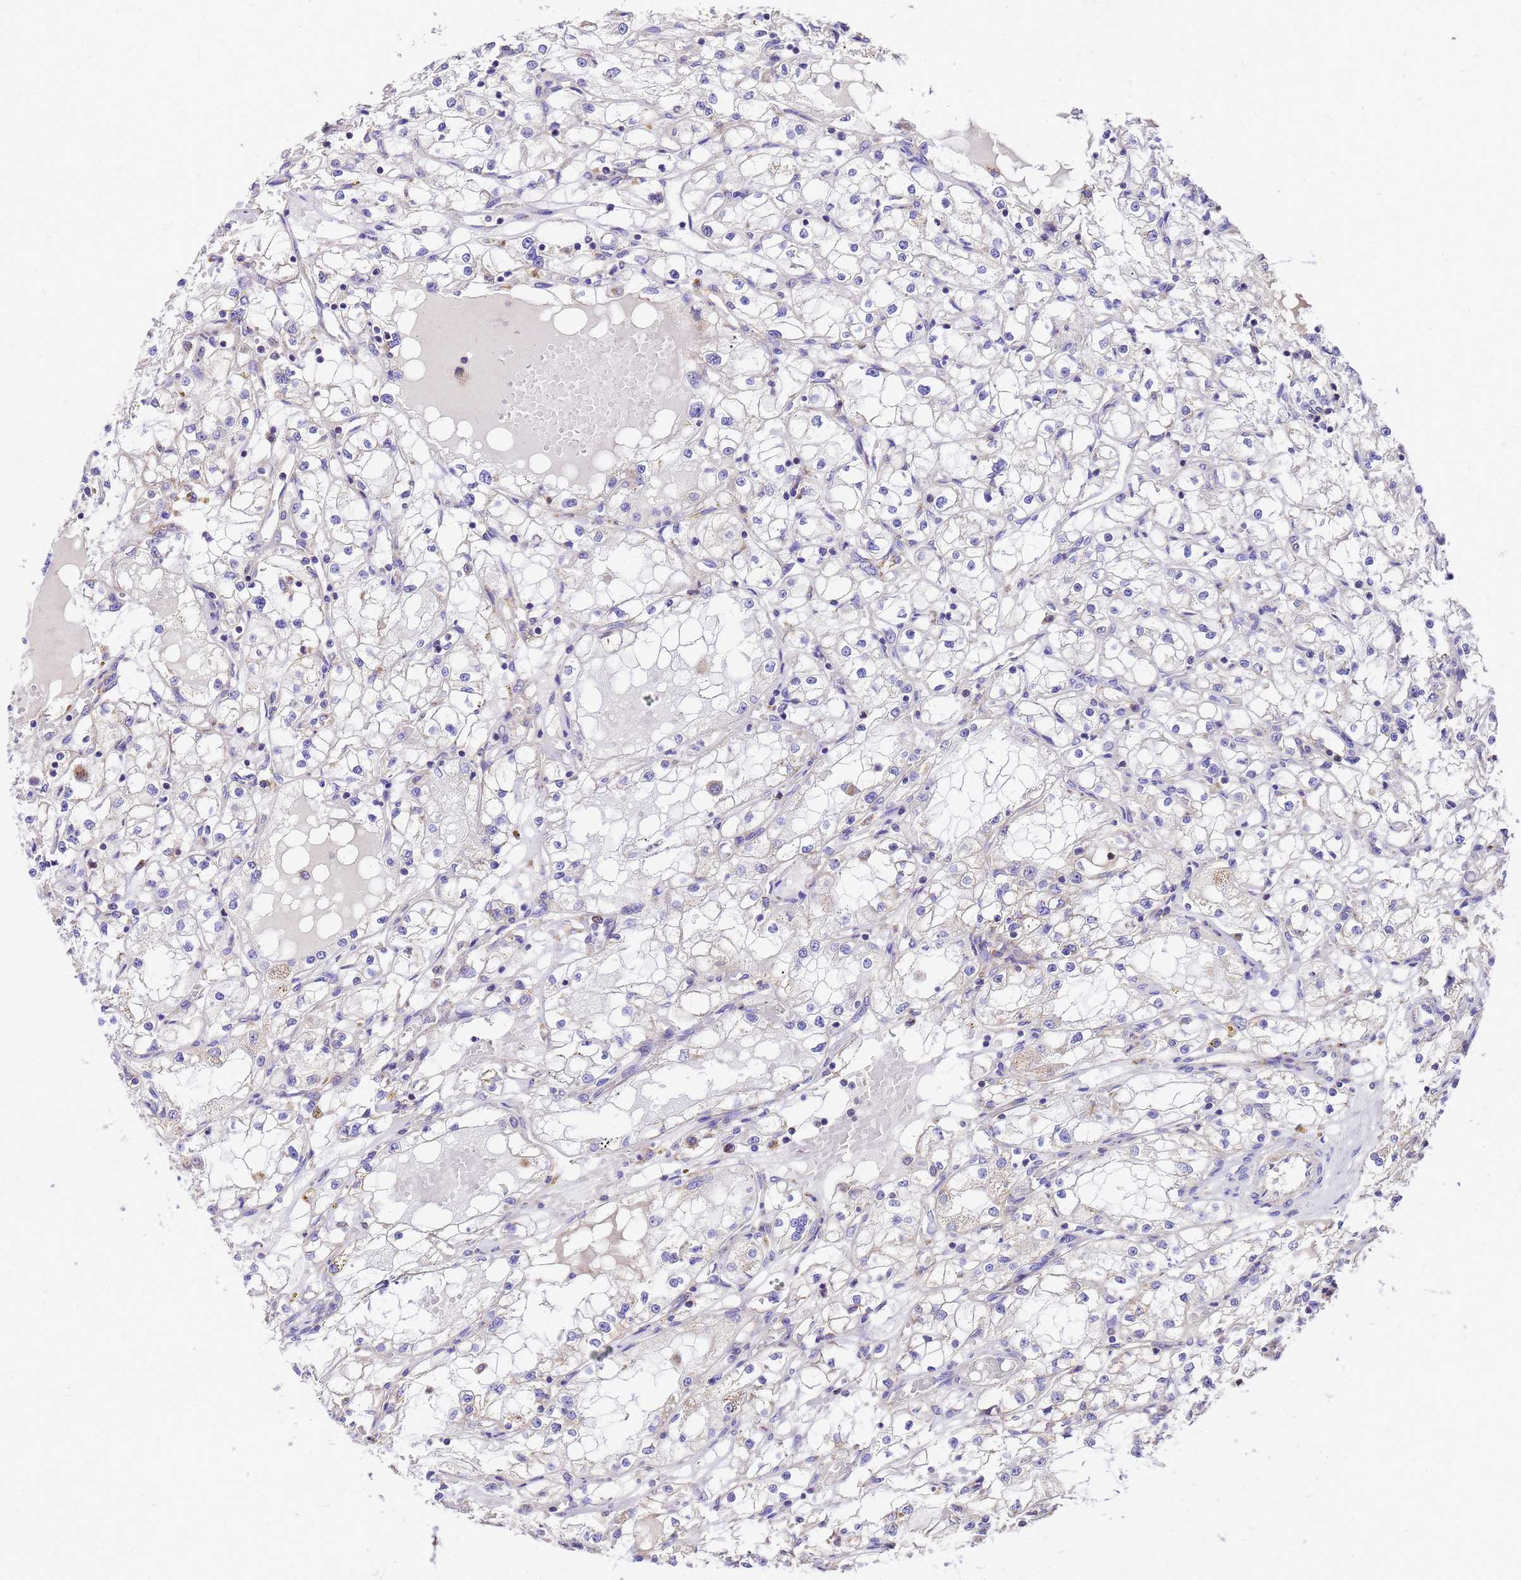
{"staining": {"intensity": "negative", "quantity": "none", "location": "none"}, "tissue": "renal cancer", "cell_type": "Tumor cells", "image_type": "cancer", "snomed": [{"axis": "morphology", "description": "Adenocarcinoma, NOS"}, {"axis": "topography", "description": "Kidney"}], "caption": "There is no significant positivity in tumor cells of renal cancer (adenocarcinoma).", "gene": "MRPS26", "patient": {"sex": "male", "age": 56}}